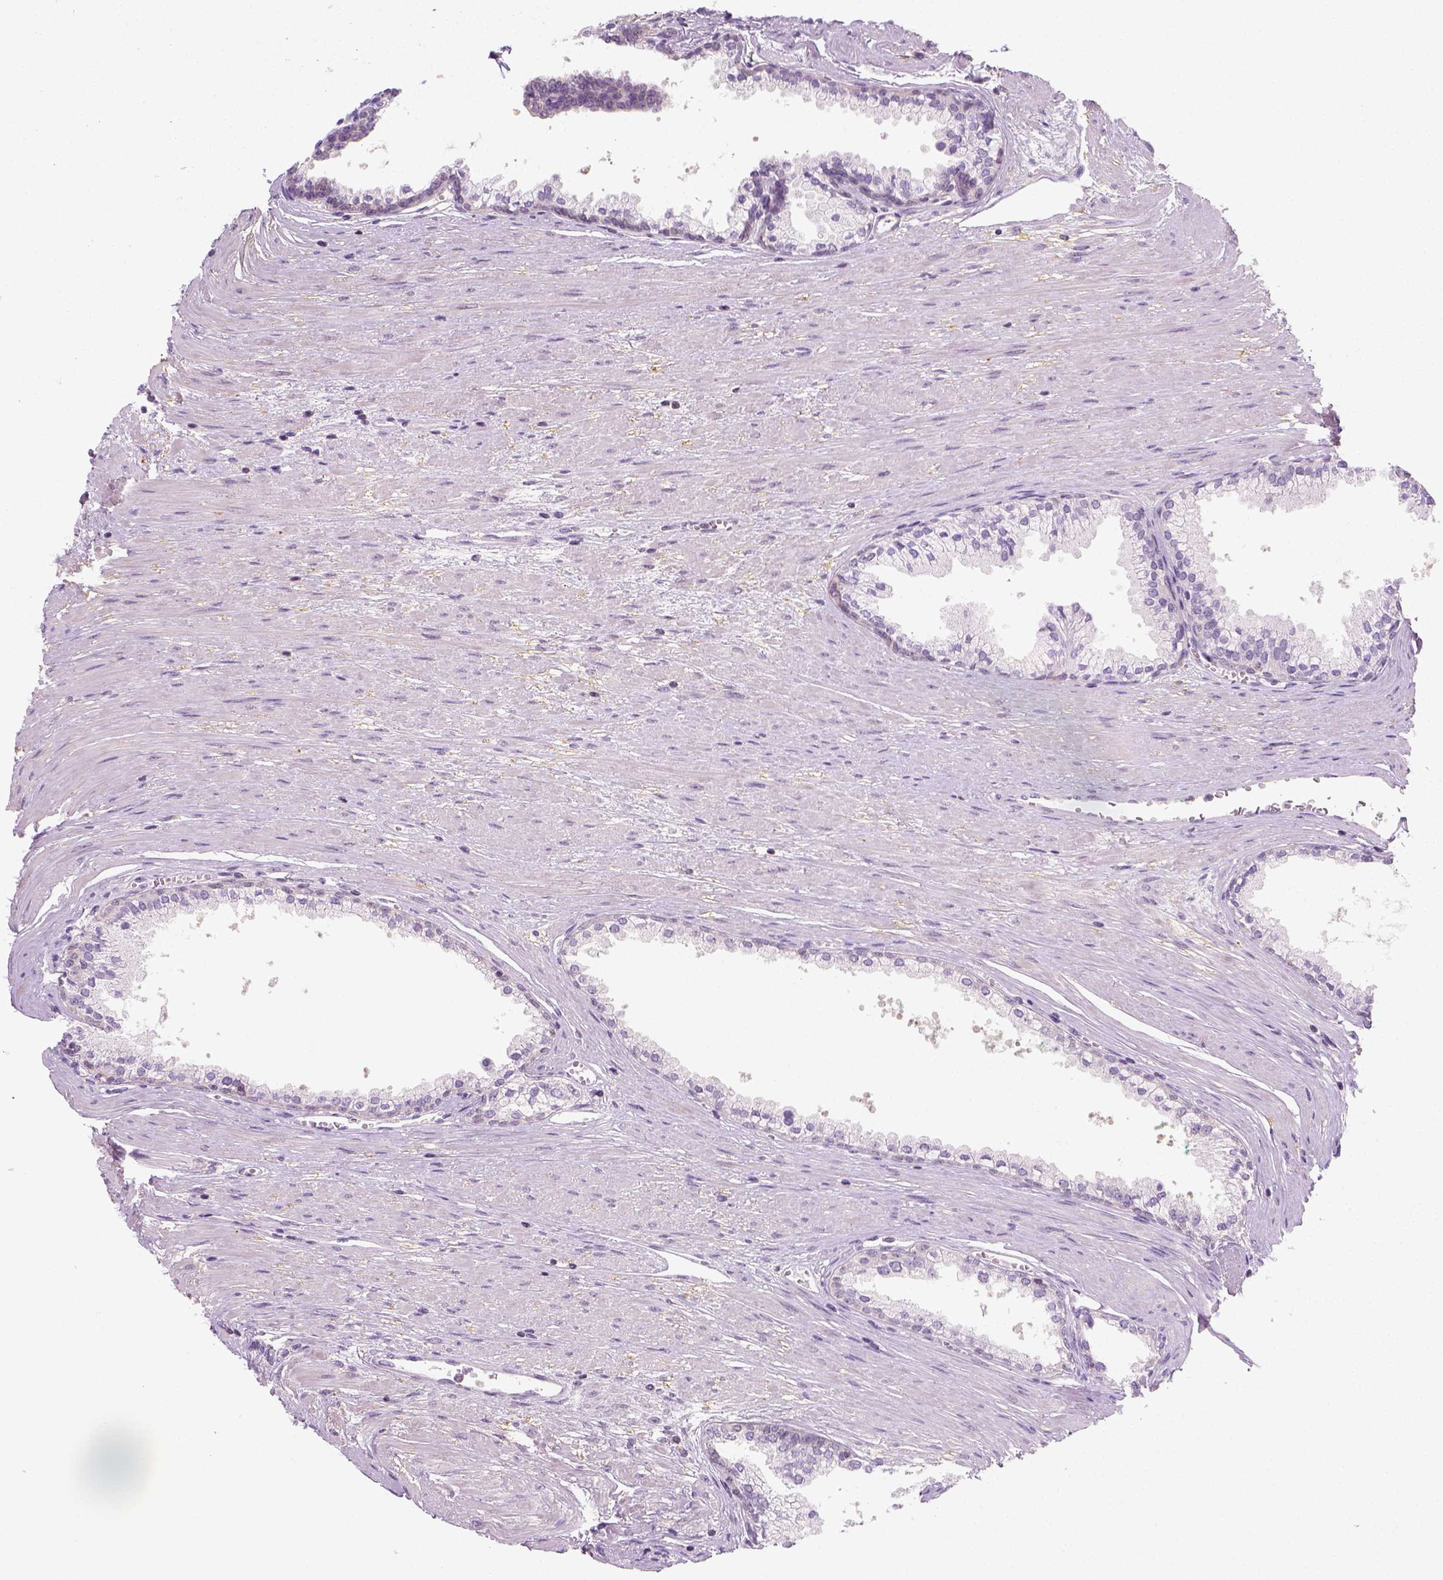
{"staining": {"intensity": "negative", "quantity": "none", "location": "none"}, "tissue": "prostate cancer", "cell_type": "Tumor cells", "image_type": "cancer", "snomed": [{"axis": "morphology", "description": "Adenocarcinoma, Medium grade"}, {"axis": "topography", "description": "Prostate"}], "caption": "IHC of prostate adenocarcinoma (medium-grade) exhibits no positivity in tumor cells.", "gene": "EPHB1", "patient": {"sex": "male", "age": 57}}